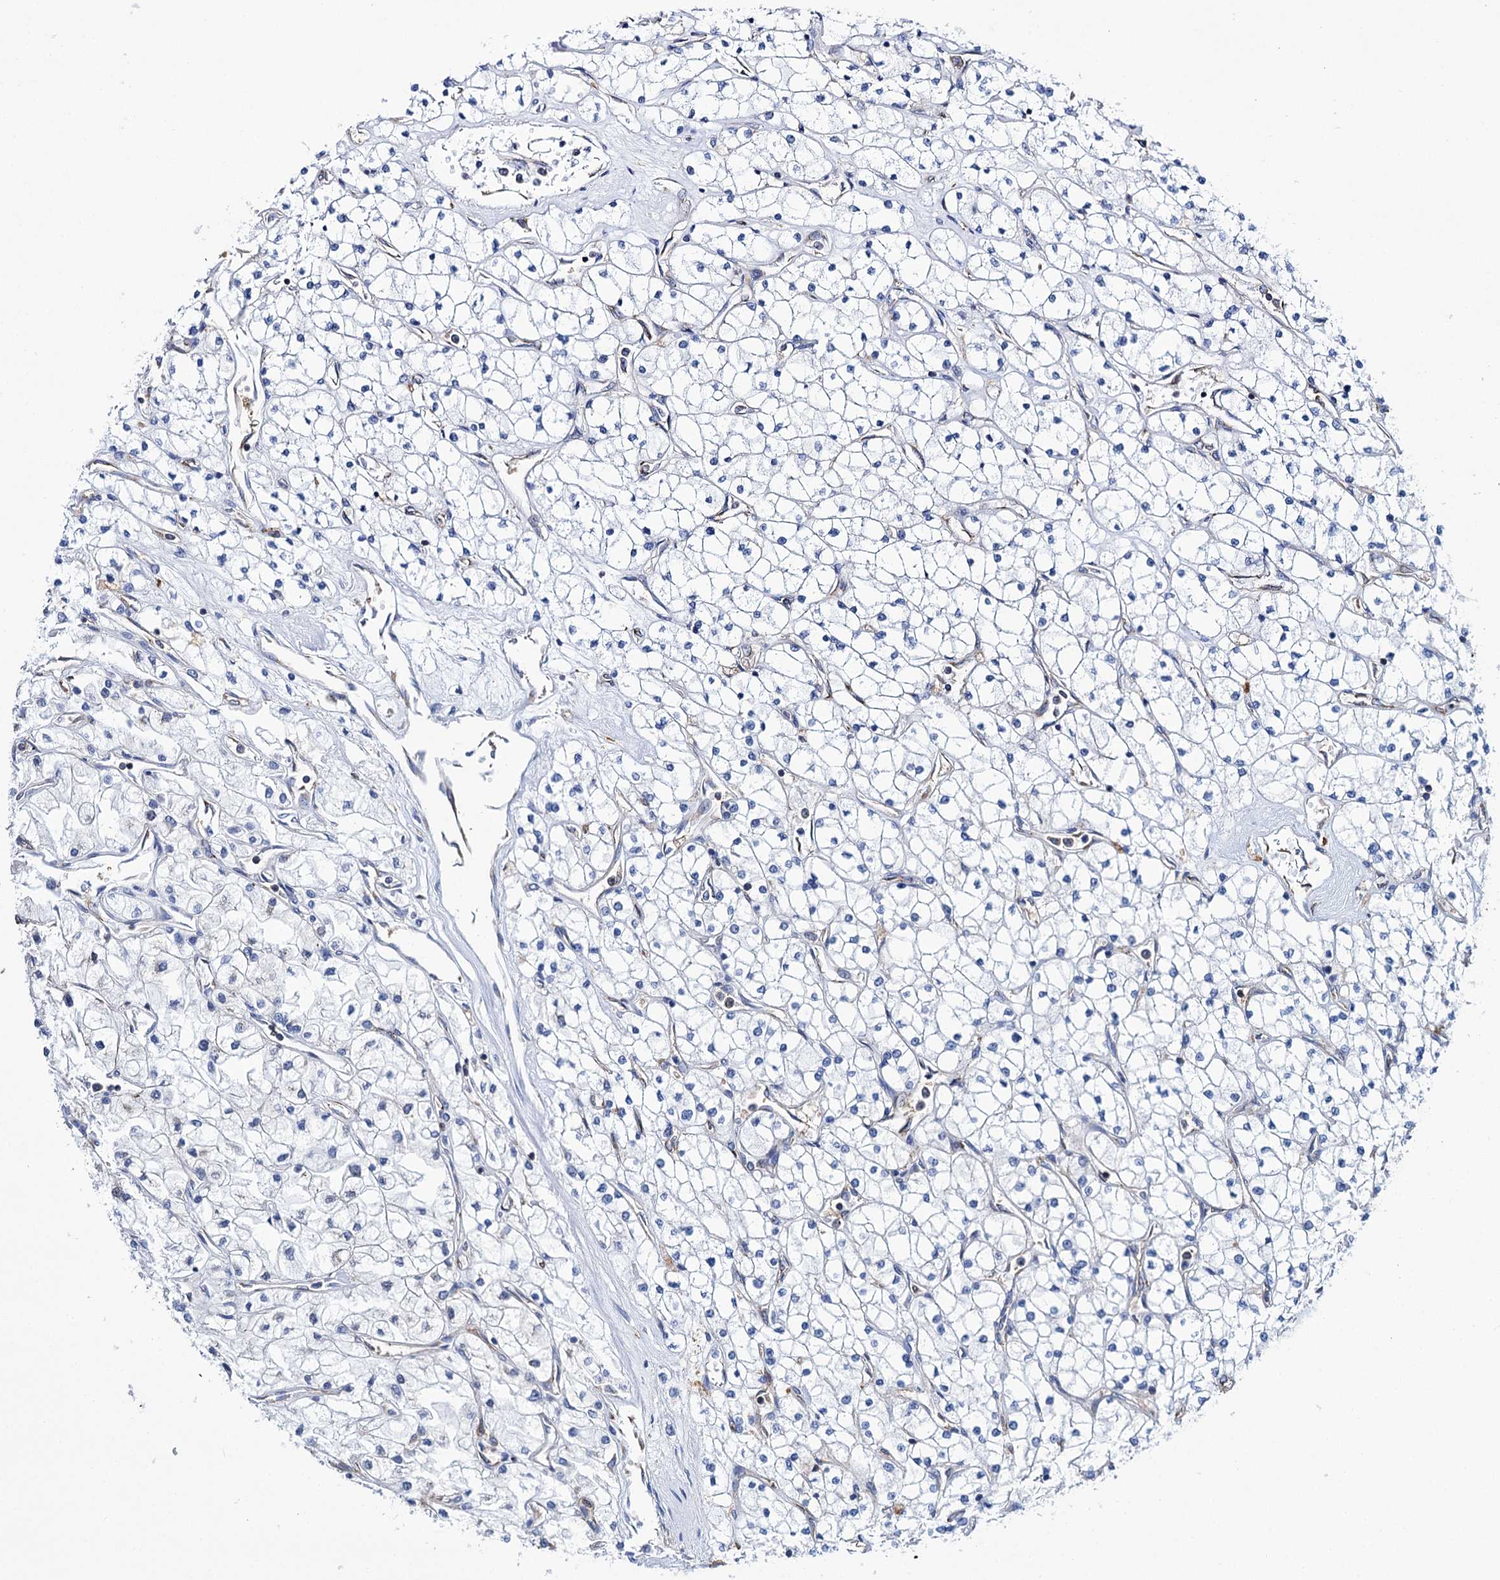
{"staining": {"intensity": "negative", "quantity": "none", "location": "none"}, "tissue": "renal cancer", "cell_type": "Tumor cells", "image_type": "cancer", "snomed": [{"axis": "morphology", "description": "Adenocarcinoma, NOS"}, {"axis": "topography", "description": "Kidney"}], "caption": "Immunohistochemical staining of adenocarcinoma (renal) reveals no significant staining in tumor cells.", "gene": "SCPEP1", "patient": {"sex": "male", "age": 80}}